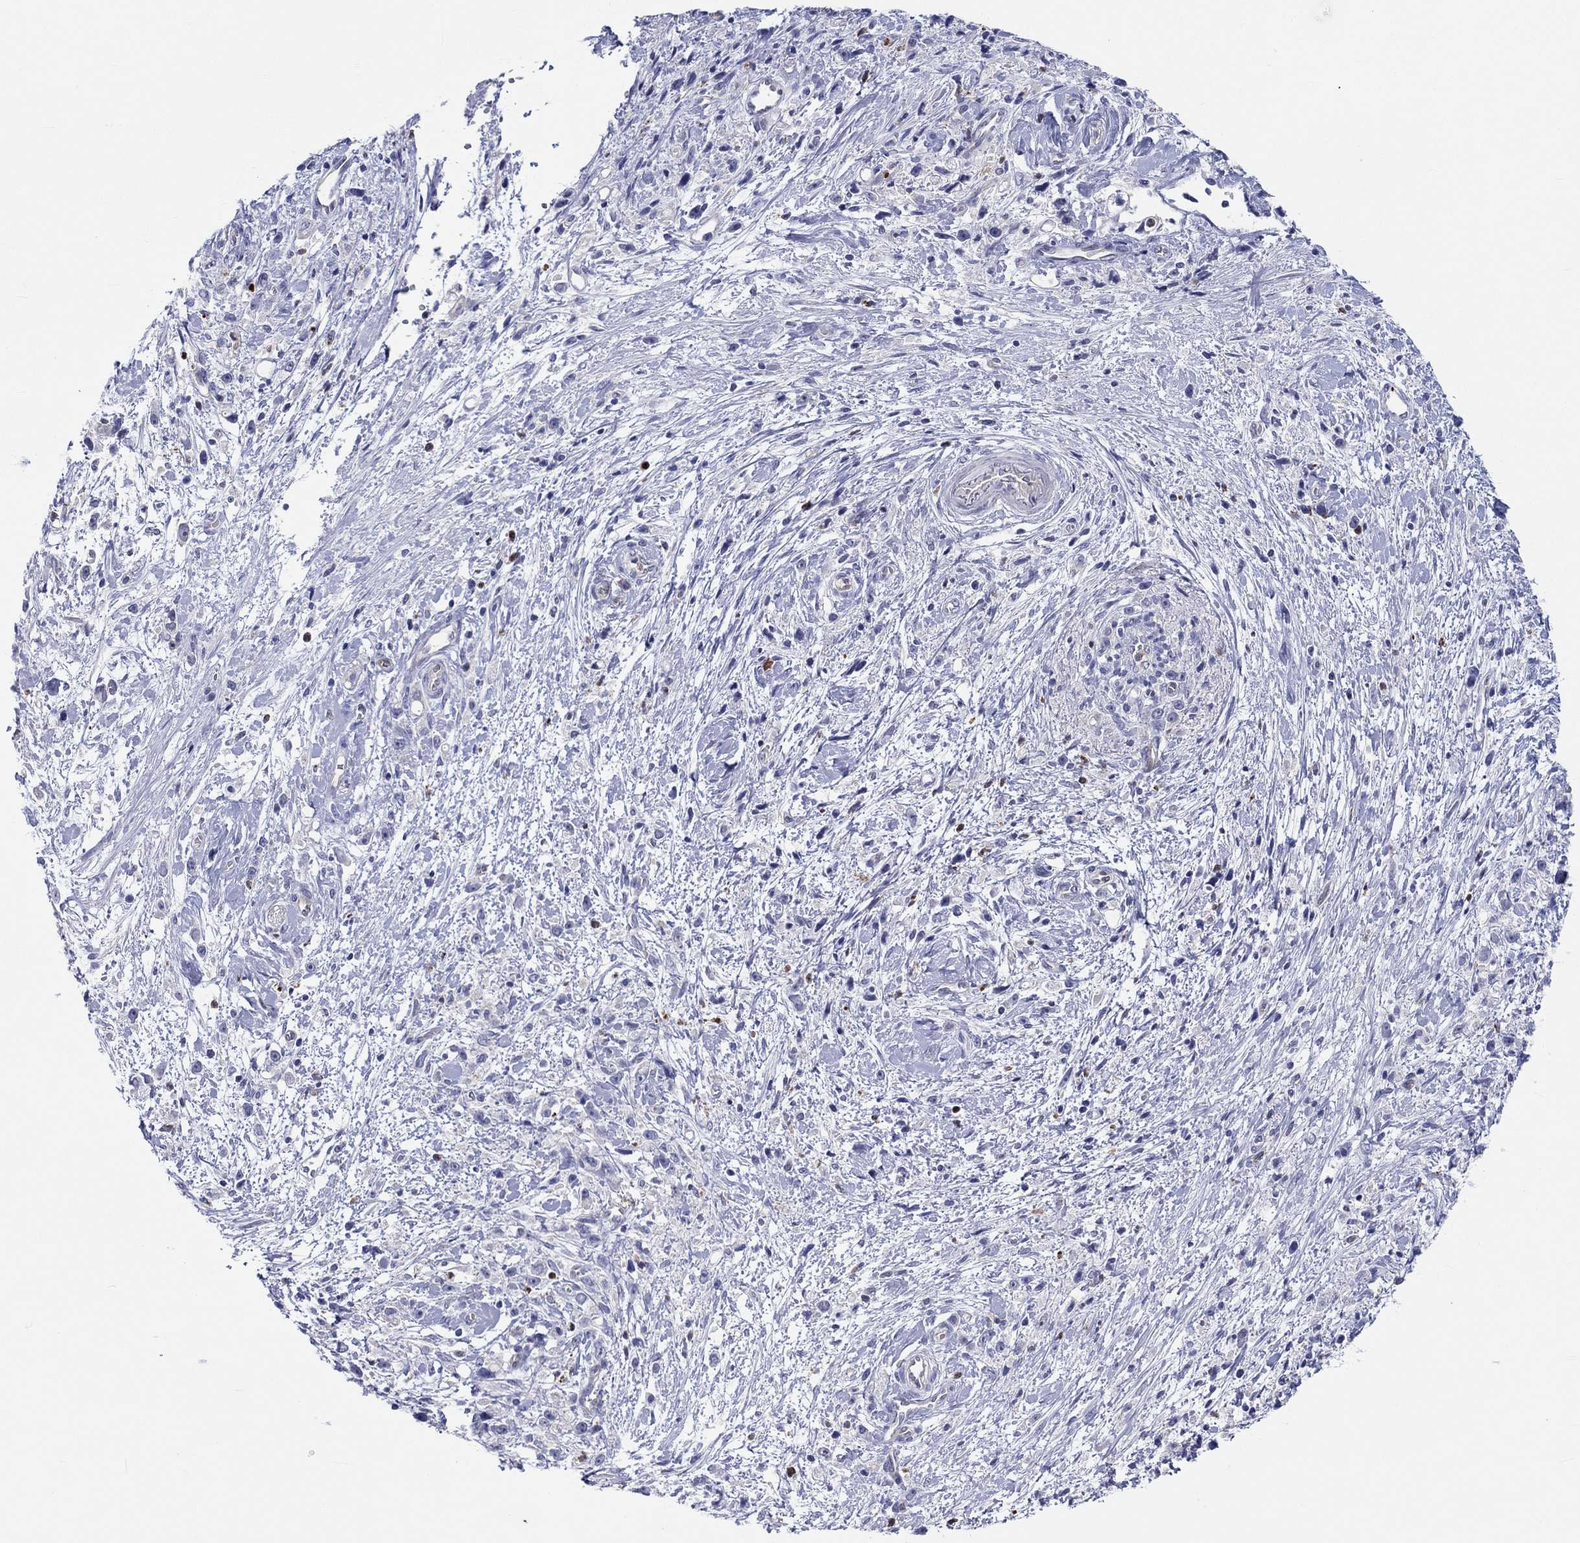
{"staining": {"intensity": "negative", "quantity": "none", "location": "none"}, "tissue": "stomach cancer", "cell_type": "Tumor cells", "image_type": "cancer", "snomed": [{"axis": "morphology", "description": "Adenocarcinoma, NOS"}, {"axis": "topography", "description": "Stomach"}], "caption": "This is an immunohistochemistry photomicrograph of human stomach cancer. There is no staining in tumor cells.", "gene": "ABCG4", "patient": {"sex": "female", "age": 59}}